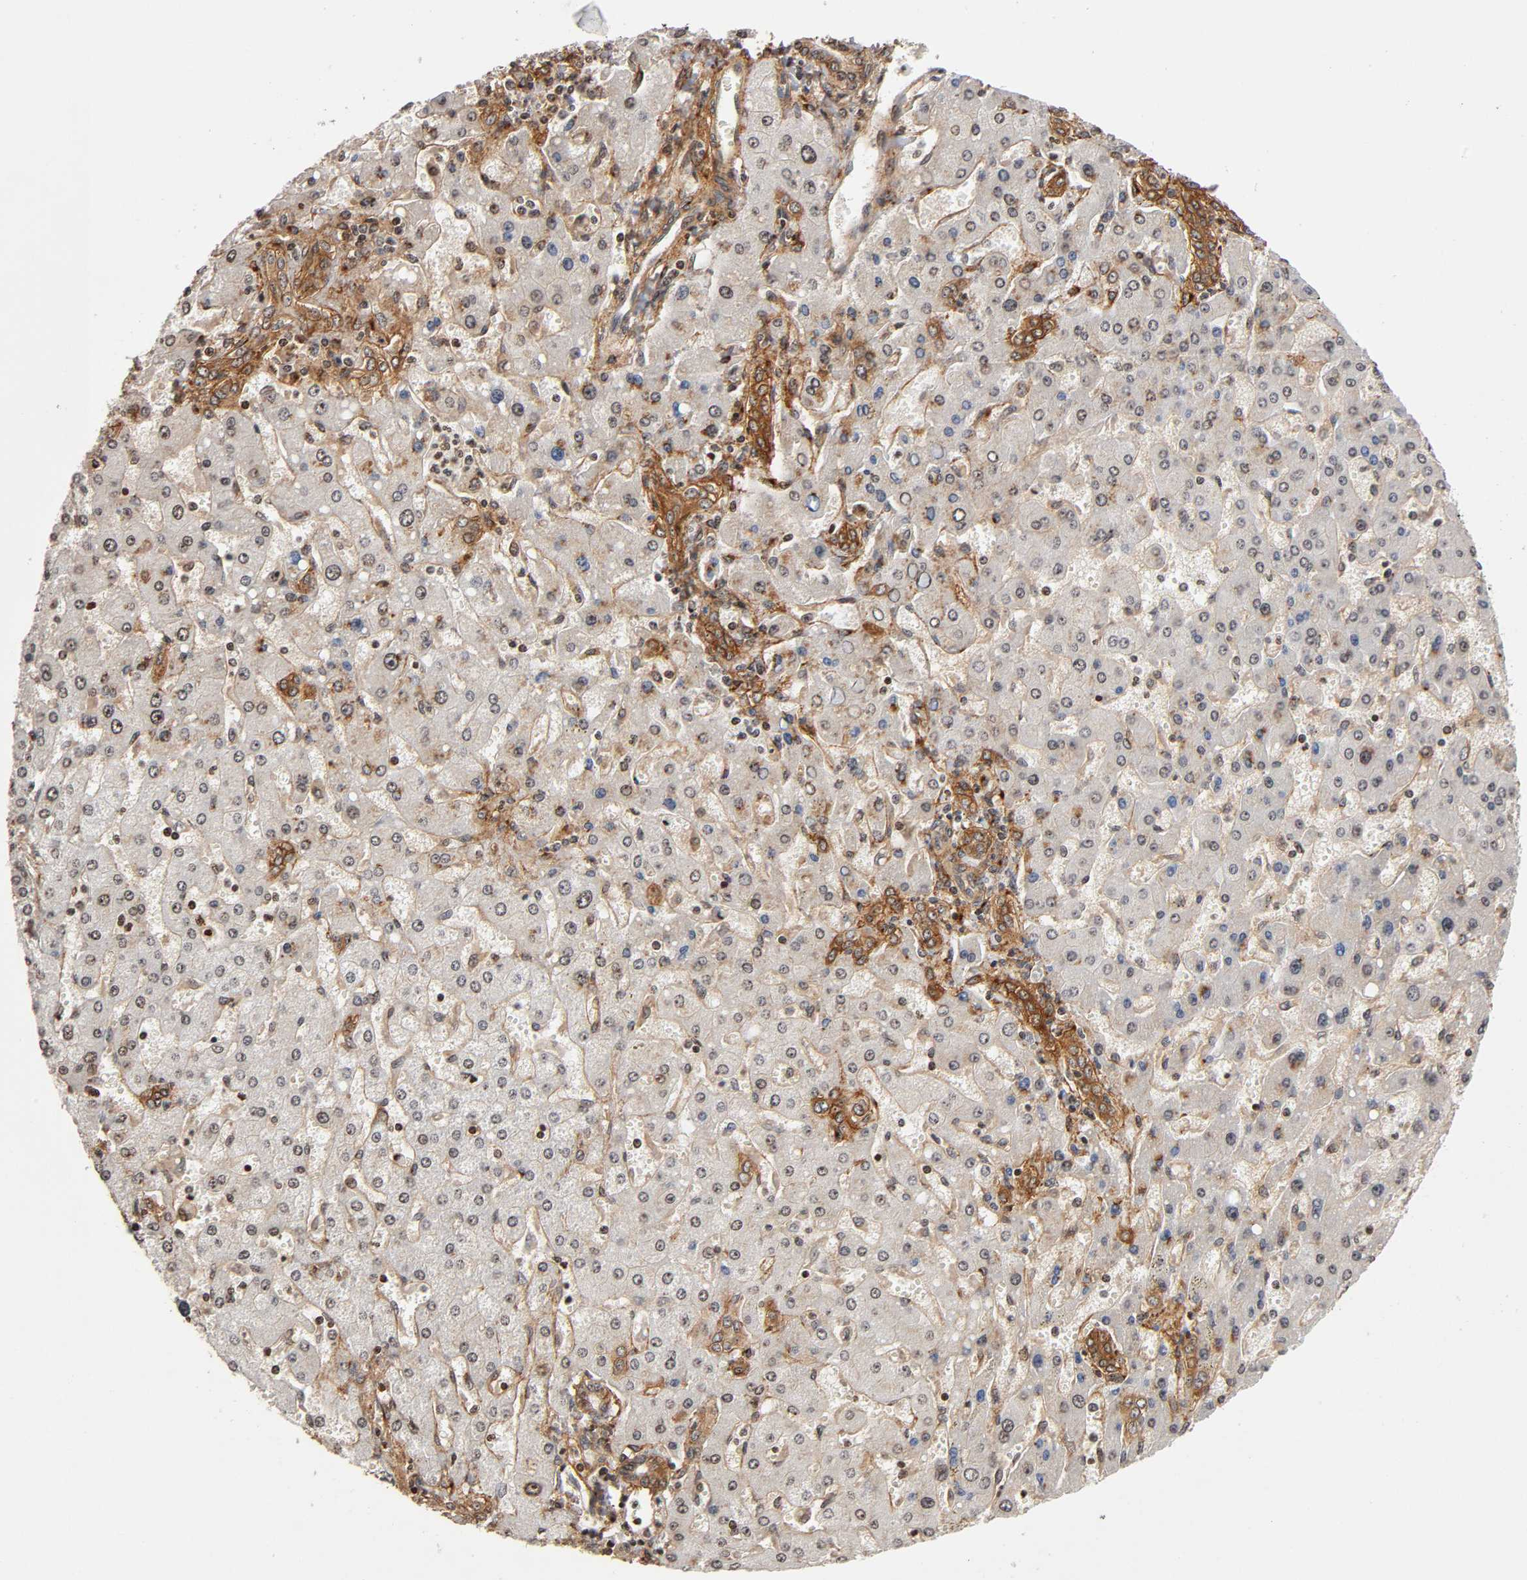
{"staining": {"intensity": "moderate", "quantity": "<25%", "location": "cytoplasmic/membranous"}, "tissue": "liver cancer", "cell_type": "Tumor cells", "image_type": "cancer", "snomed": [{"axis": "morphology", "description": "Carcinoma, Hepatocellular, NOS"}, {"axis": "topography", "description": "Liver"}], "caption": "Liver cancer stained with IHC exhibits moderate cytoplasmic/membranous expression in about <25% of tumor cells.", "gene": "ITGAV", "patient": {"sex": "female", "age": 53}}